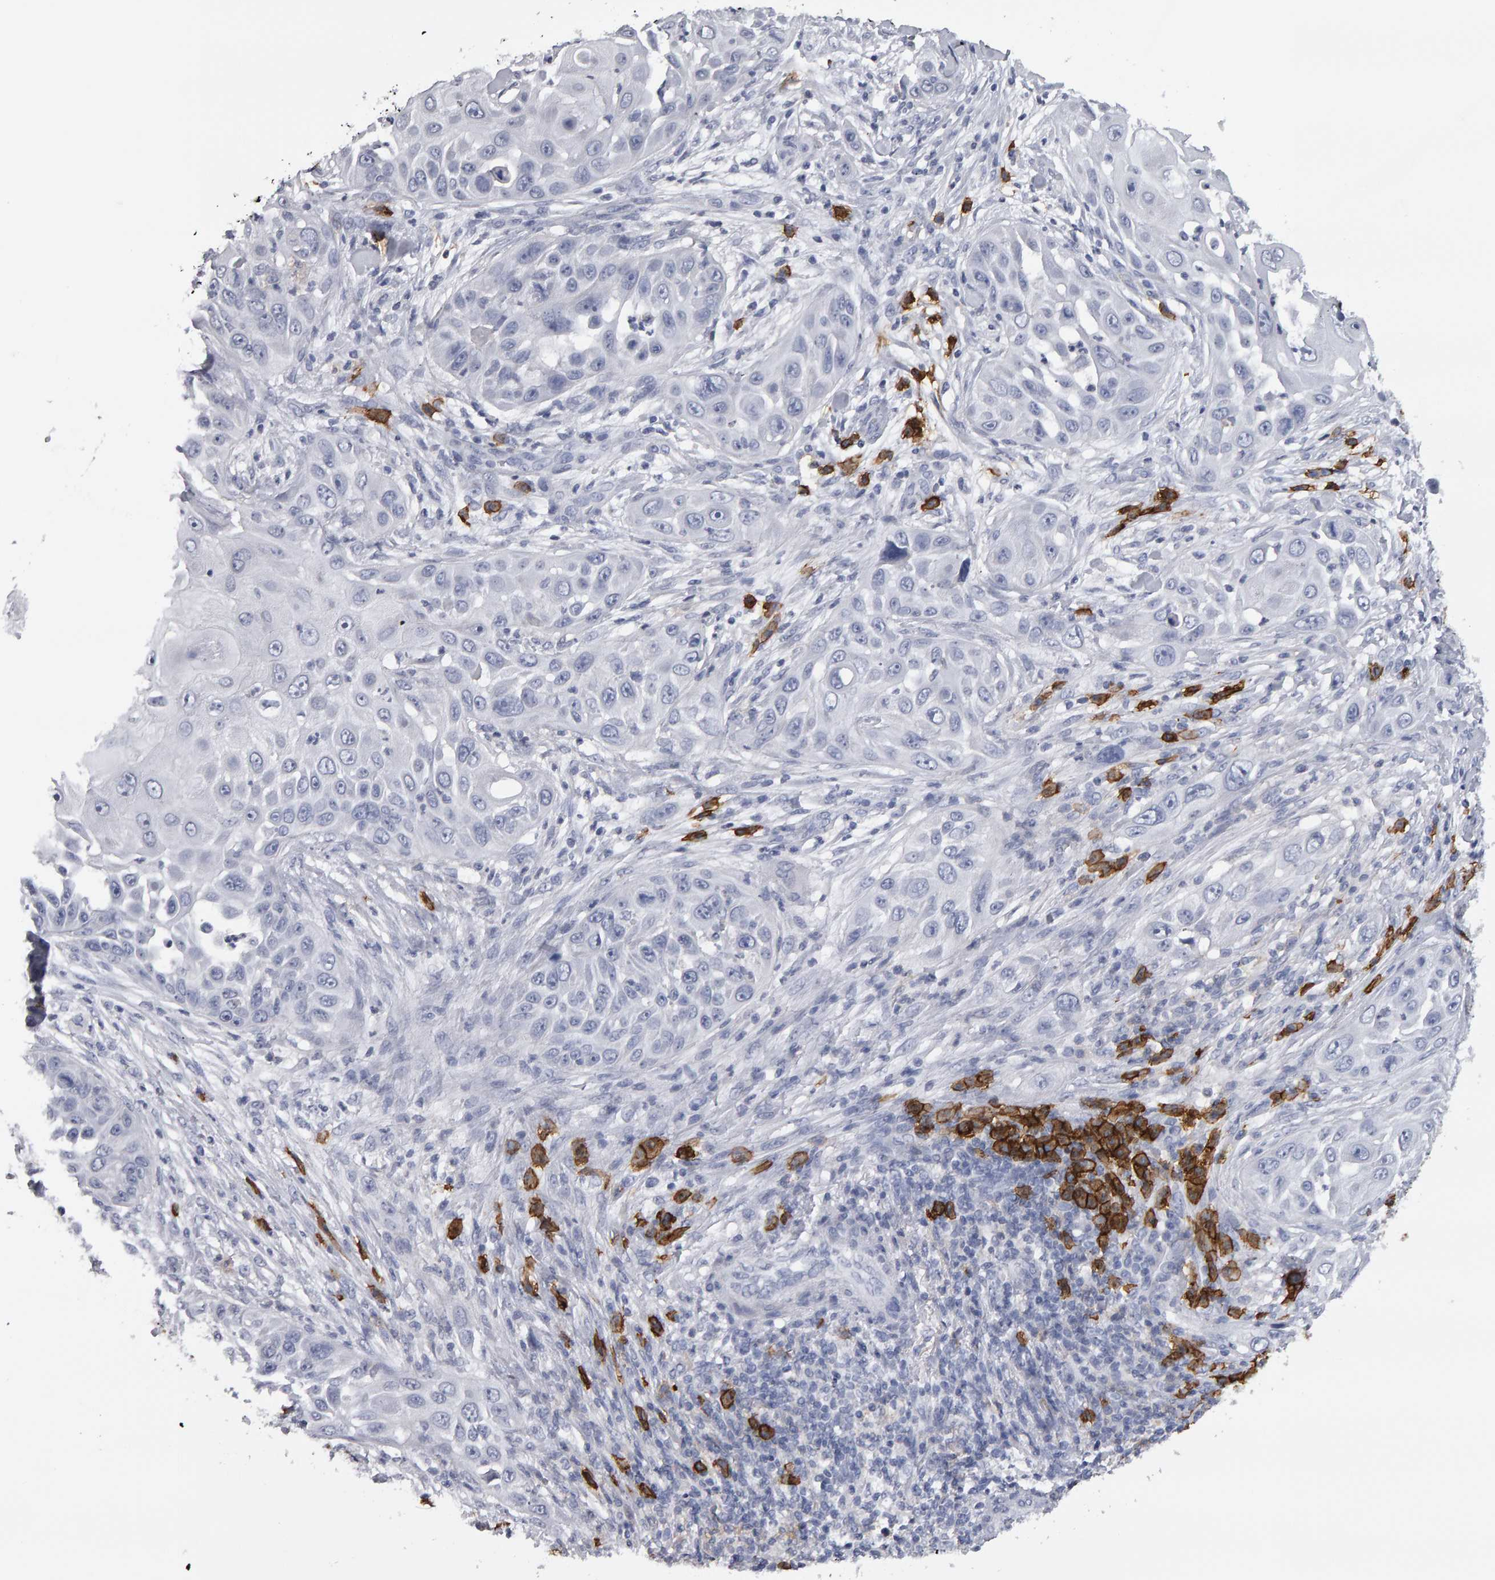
{"staining": {"intensity": "negative", "quantity": "none", "location": "none"}, "tissue": "skin cancer", "cell_type": "Tumor cells", "image_type": "cancer", "snomed": [{"axis": "morphology", "description": "Squamous cell carcinoma, NOS"}, {"axis": "topography", "description": "Skin"}], "caption": "Tumor cells show no significant protein positivity in skin cancer. (Brightfield microscopy of DAB (3,3'-diaminobenzidine) immunohistochemistry at high magnification).", "gene": "CD38", "patient": {"sex": "female", "age": 44}}